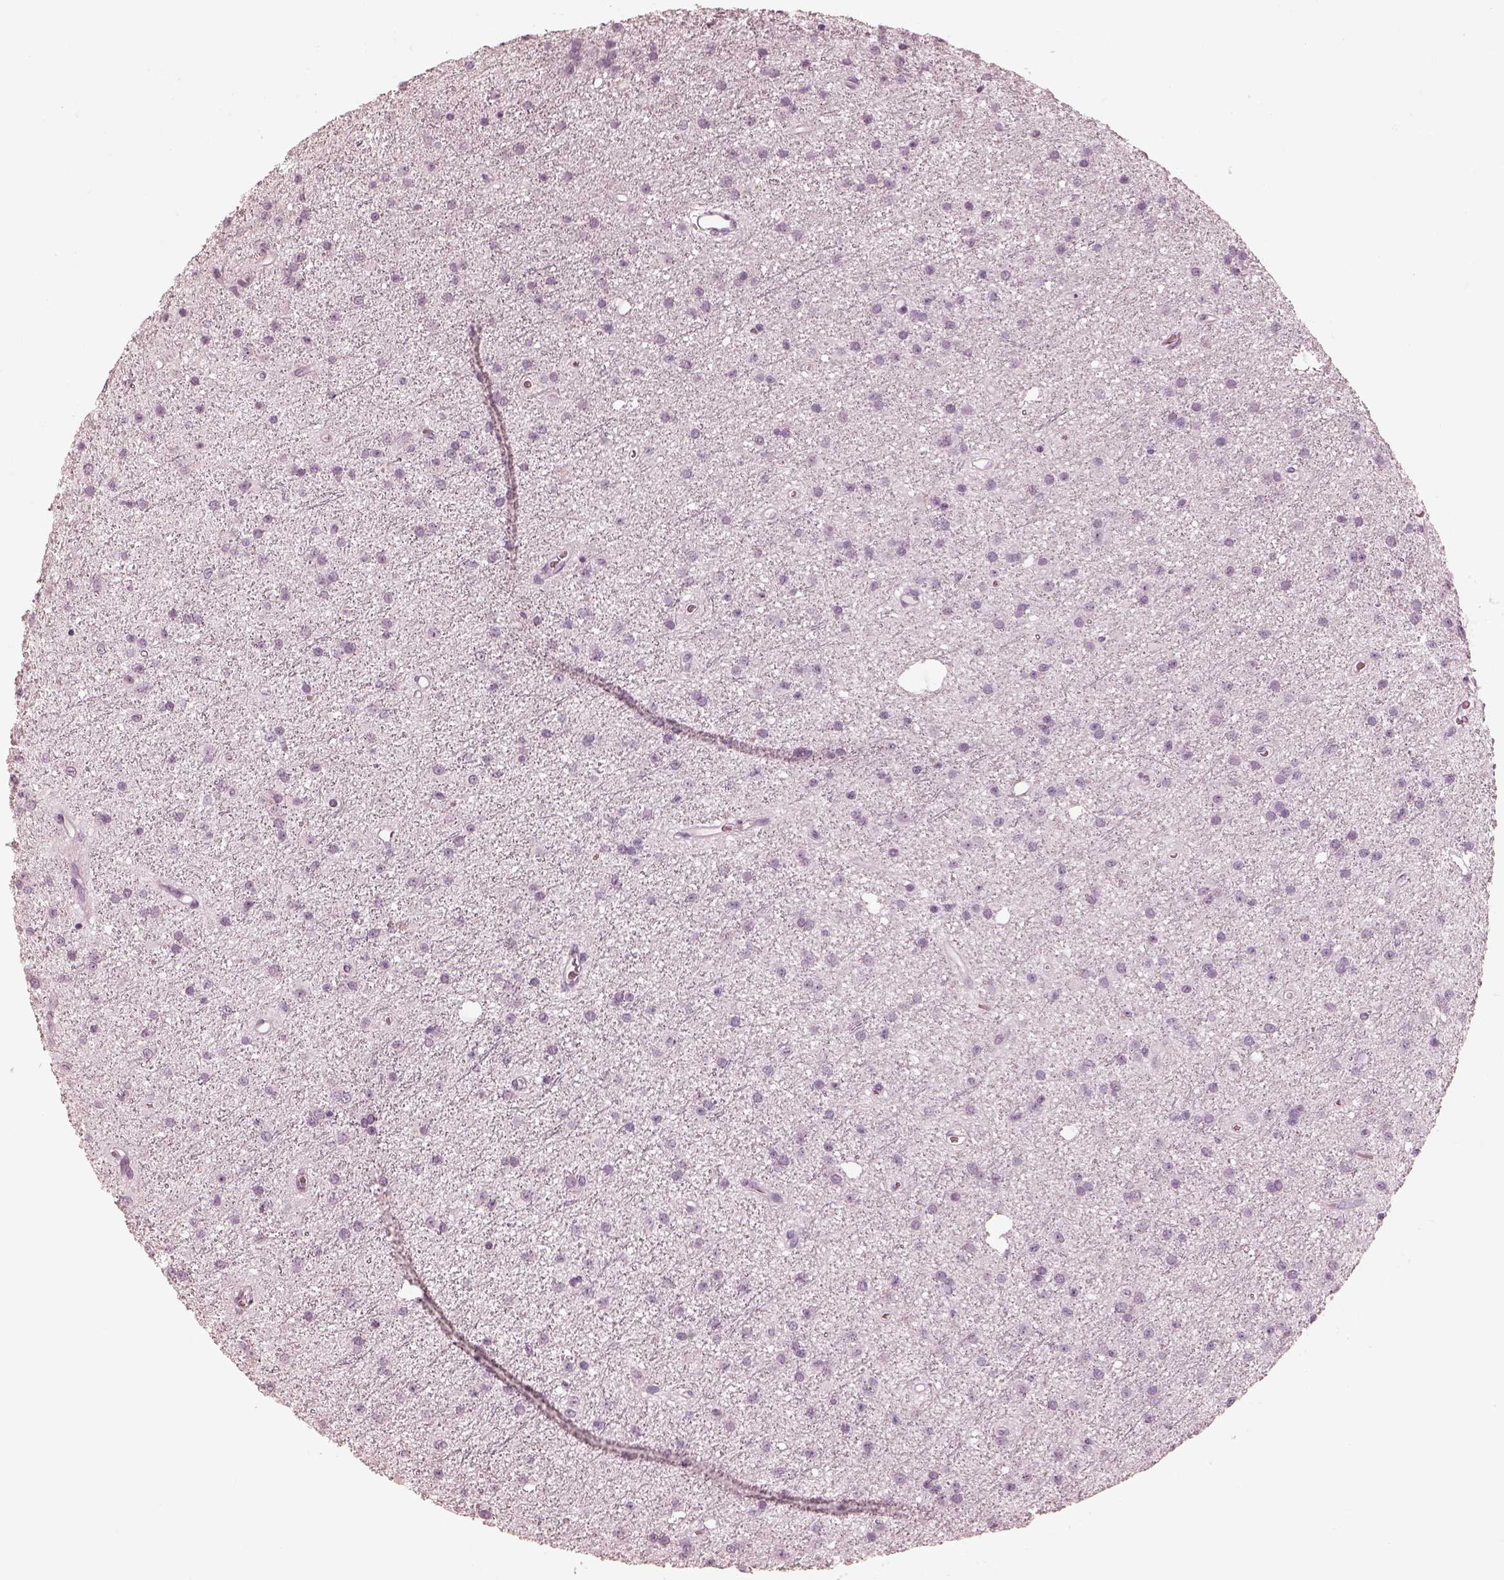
{"staining": {"intensity": "negative", "quantity": "none", "location": "none"}, "tissue": "glioma", "cell_type": "Tumor cells", "image_type": "cancer", "snomed": [{"axis": "morphology", "description": "Glioma, malignant, Low grade"}, {"axis": "topography", "description": "Brain"}], "caption": "Immunohistochemistry of glioma displays no positivity in tumor cells.", "gene": "CALR3", "patient": {"sex": "male", "age": 27}}